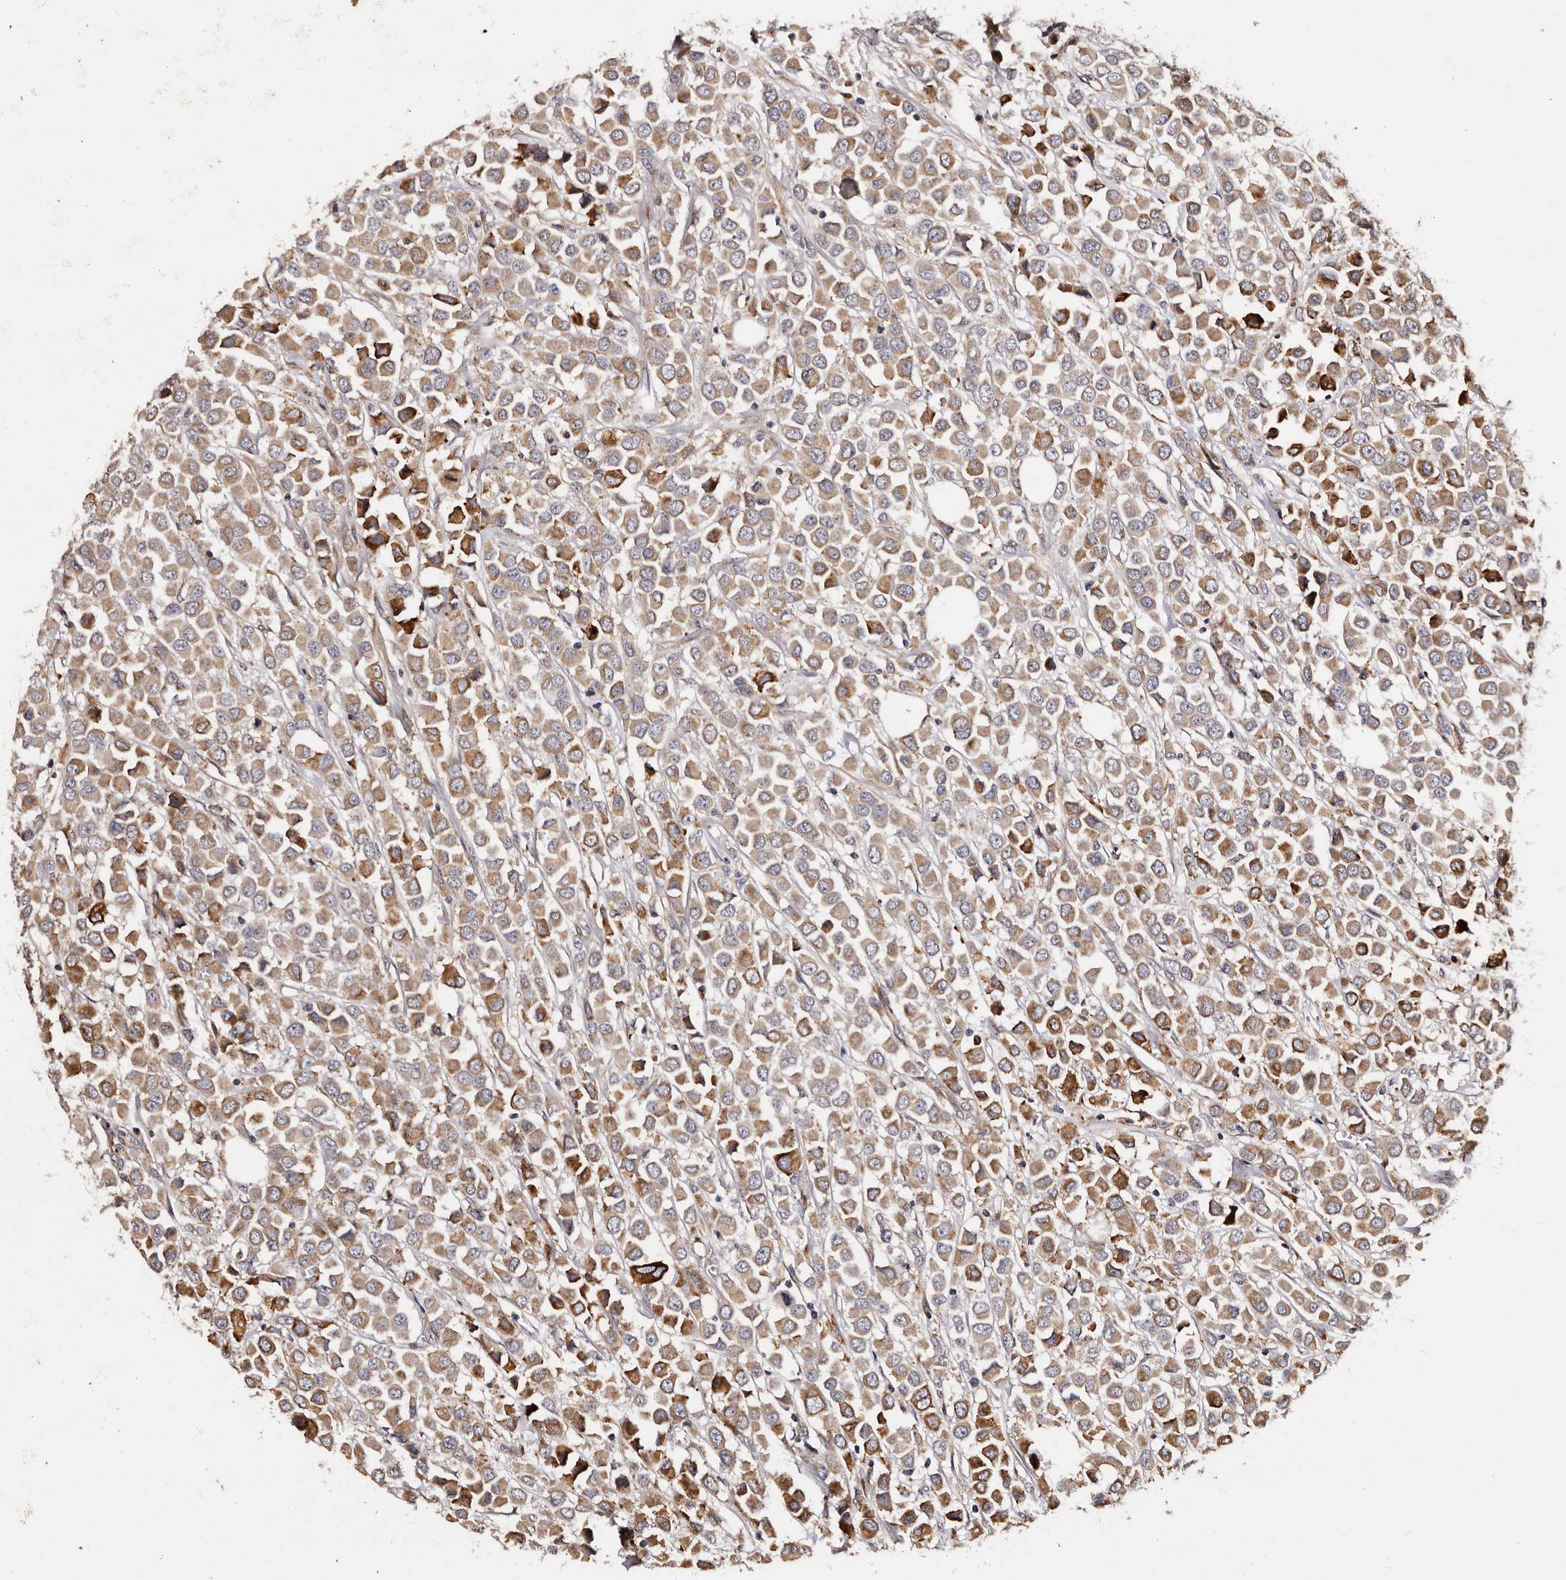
{"staining": {"intensity": "moderate", "quantity": ">75%", "location": "cytoplasmic/membranous"}, "tissue": "breast cancer", "cell_type": "Tumor cells", "image_type": "cancer", "snomed": [{"axis": "morphology", "description": "Duct carcinoma"}, {"axis": "topography", "description": "Breast"}], "caption": "There is medium levels of moderate cytoplasmic/membranous positivity in tumor cells of breast cancer, as demonstrated by immunohistochemical staining (brown color).", "gene": "ADCK5", "patient": {"sex": "female", "age": 61}}